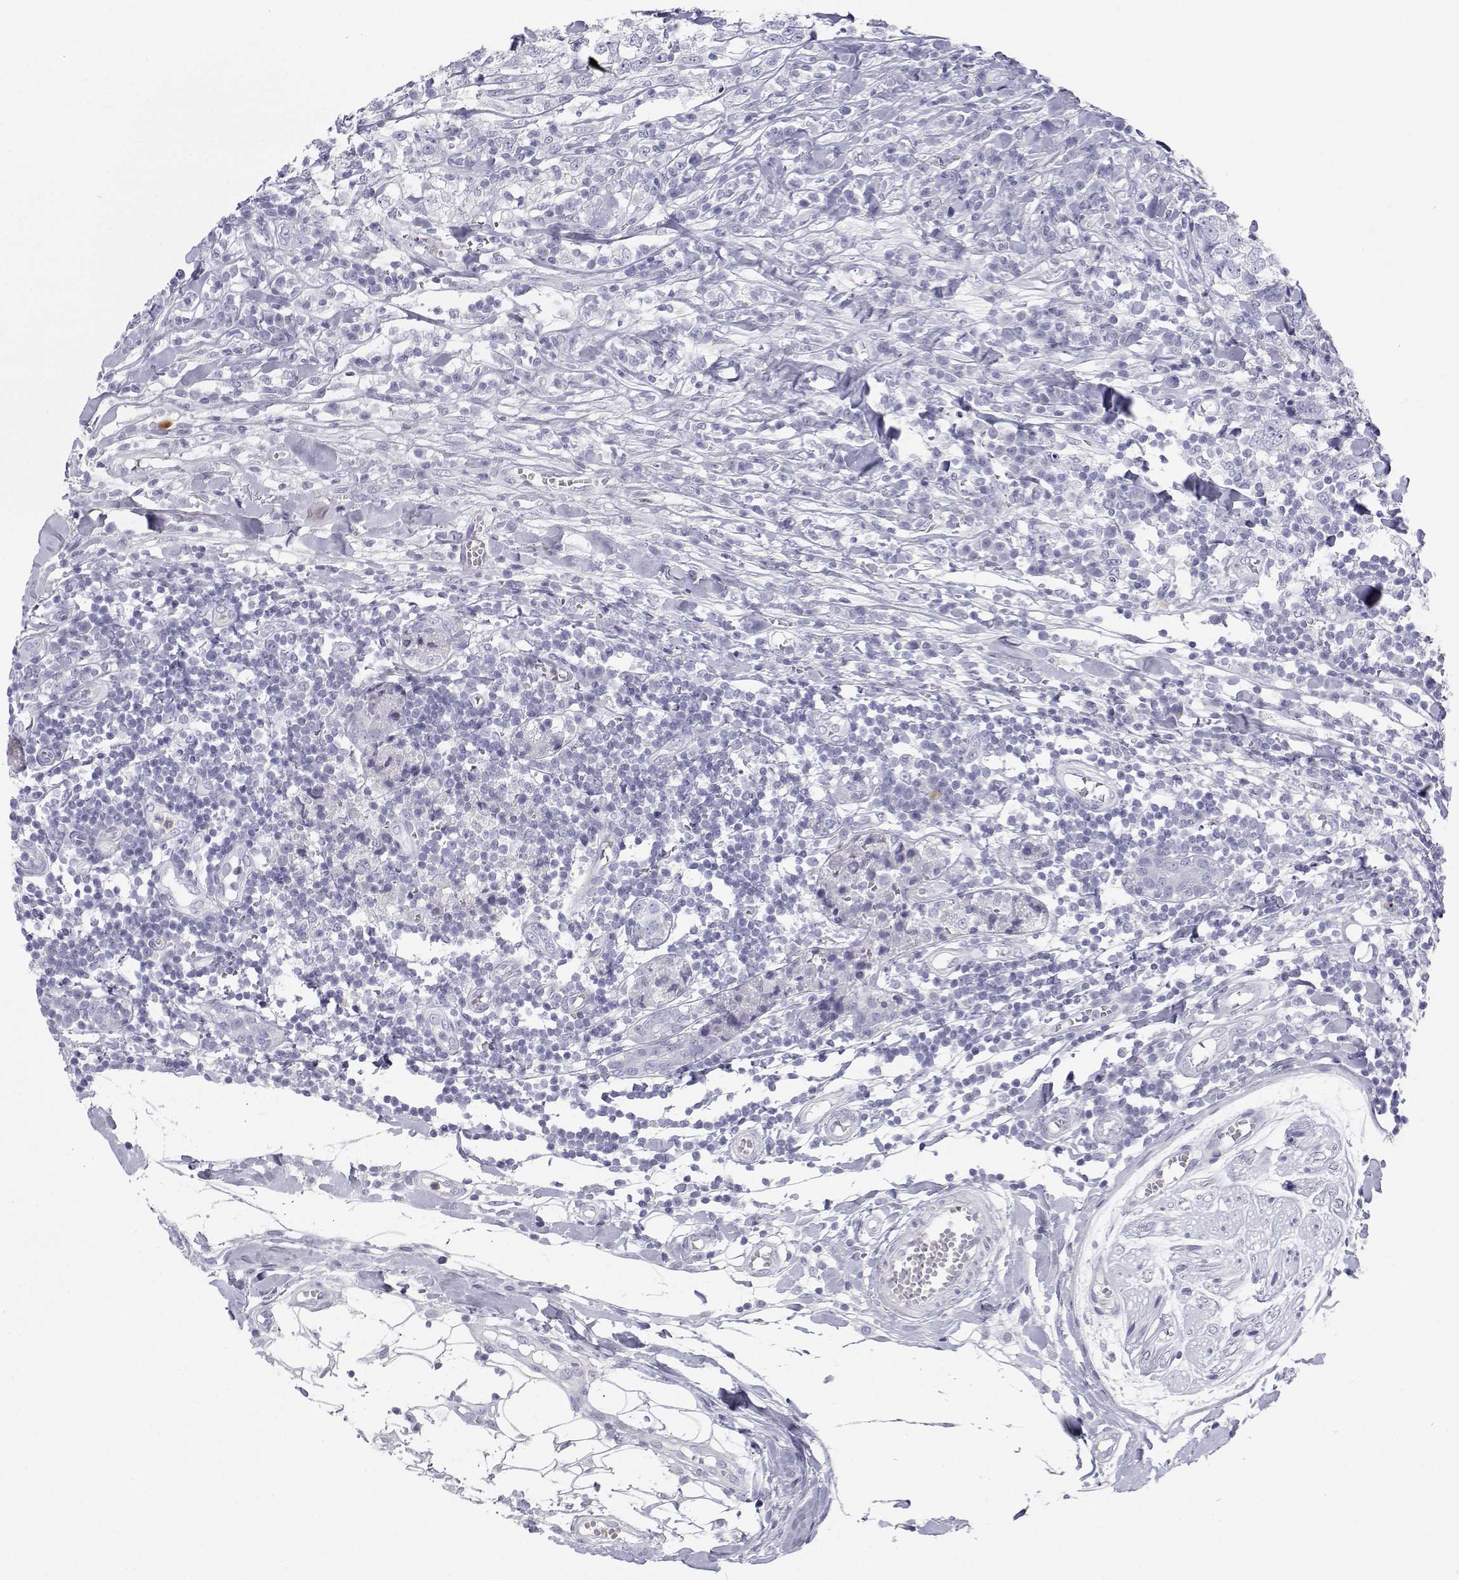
{"staining": {"intensity": "negative", "quantity": "none", "location": "none"}, "tissue": "breast cancer", "cell_type": "Tumor cells", "image_type": "cancer", "snomed": [{"axis": "morphology", "description": "Duct carcinoma"}, {"axis": "topography", "description": "Breast"}], "caption": "A photomicrograph of human breast cancer is negative for staining in tumor cells.", "gene": "SFTPB", "patient": {"sex": "female", "age": 30}}